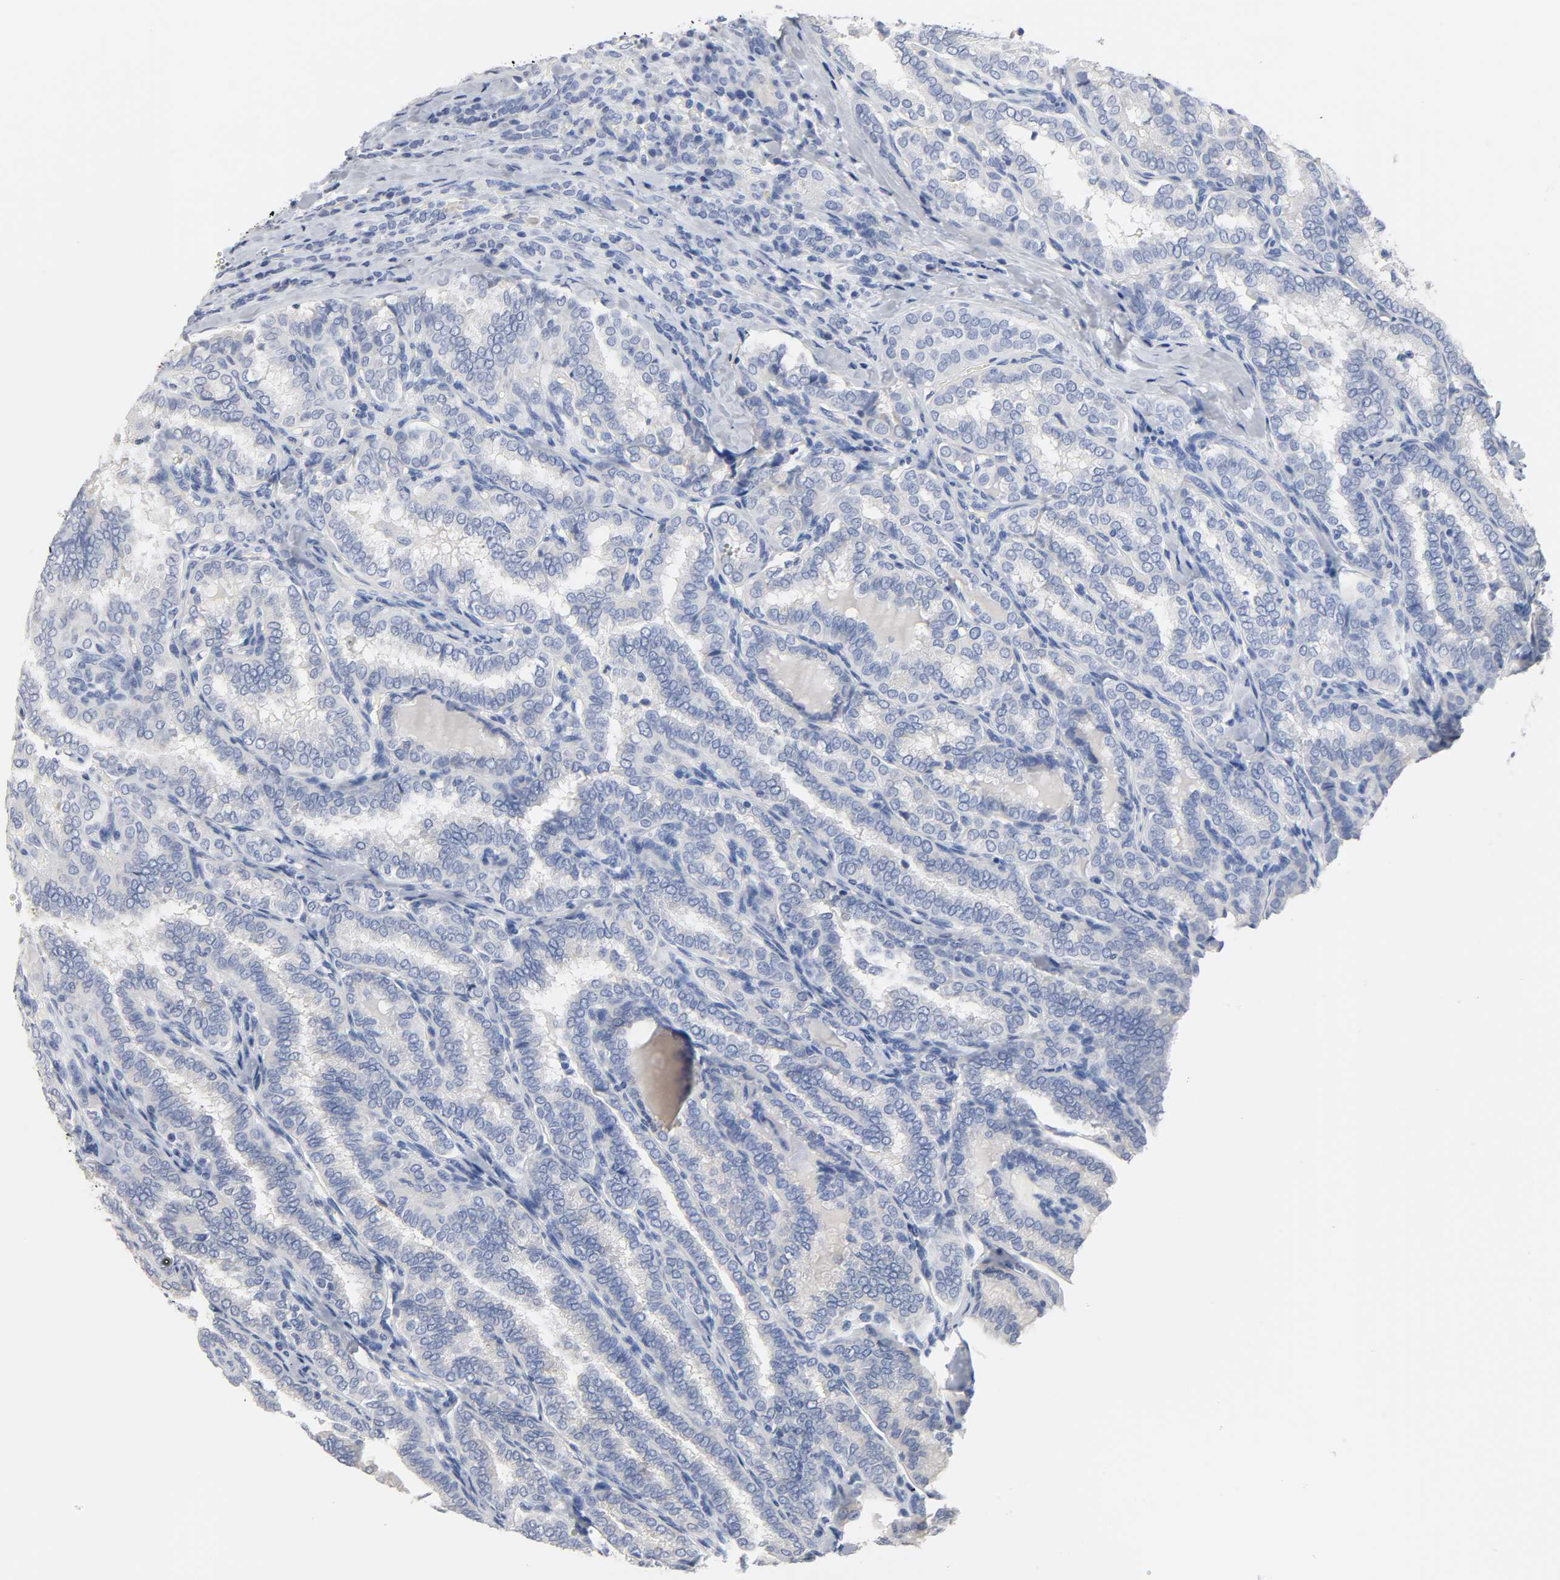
{"staining": {"intensity": "negative", "quantity": "none", "location": "none"}, "tissue": "thyroid cancer", "cell_type": "Tumor cells", "image_type": "cancer", "snomed": [{"axis": "morphology", "description": "Papillary adenocarcinoma, NOS"}, {"axis": "topography", "description": "Thyroid gland"}], "caption": "This photomicrograph is of thyroid cancer (papillary adenocarcinoma) stained with immunohistochemistry (IHC) to label a protein in brown with the nuclei are counter-stained blue. There is no expression in tumor cells. (Stains: DAB (3,3'-diaminobenzidine) immunohistochemistry with hematoxylin counter stain, Microscopy: brightfield microscopy at high magnification).", "gene": "ACP3", "patient": {"sex": "female", "age": 30}}